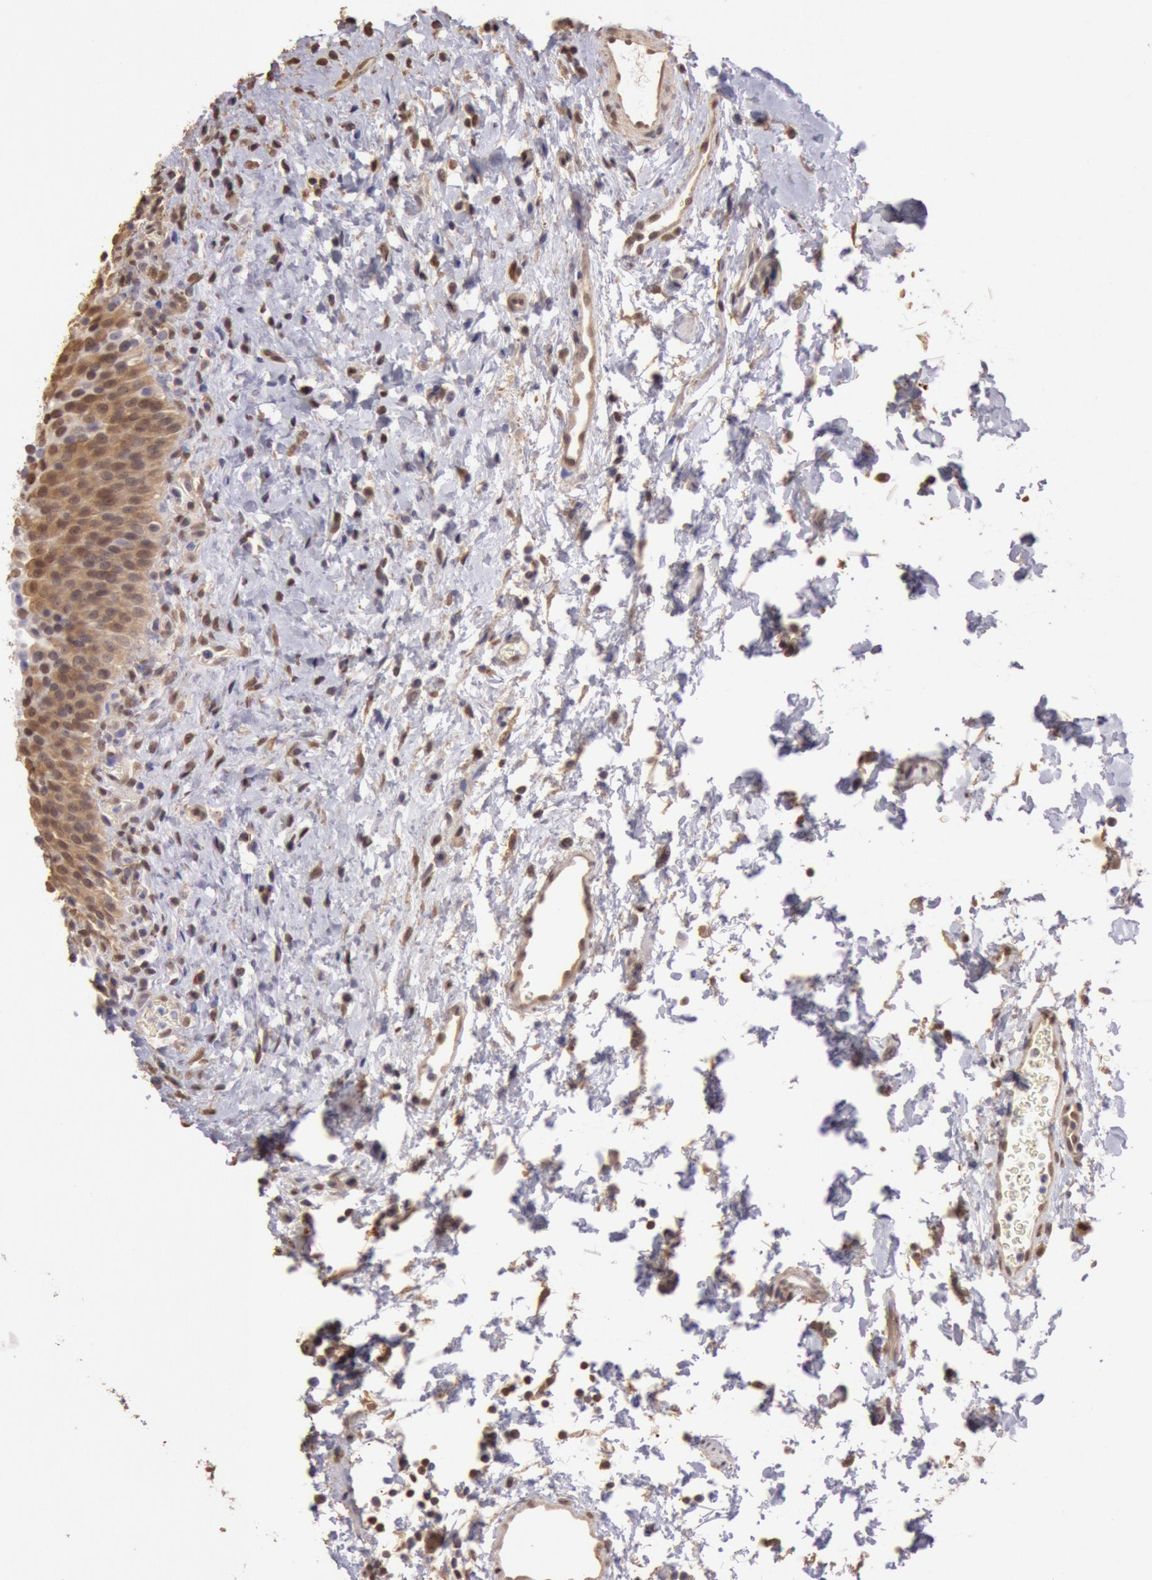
{"staining": {"intensity": "weak", "quantity": "25%-75%", "location": "cytoplasmic/membranous,nuclear"}, "tissue": "urinary bladder", "cell_type": "Urothelial cells", "image_type": "normal", "snomed": [{"axis": "morphology", "description": "Normal tissue, NOS"}, {"axis": "topography", "description": "Urinary bladder"}], "caption": "This histopathology image displays immunohistochemistry (IHC) staining of normal human urinary bladder, with low weak cytoplasmic/membranous,nuclear positivity in approximately 25%-75% of urothelial cells.", "gene": "SOD1", "patient": {"sex": "male", "age": 51}}